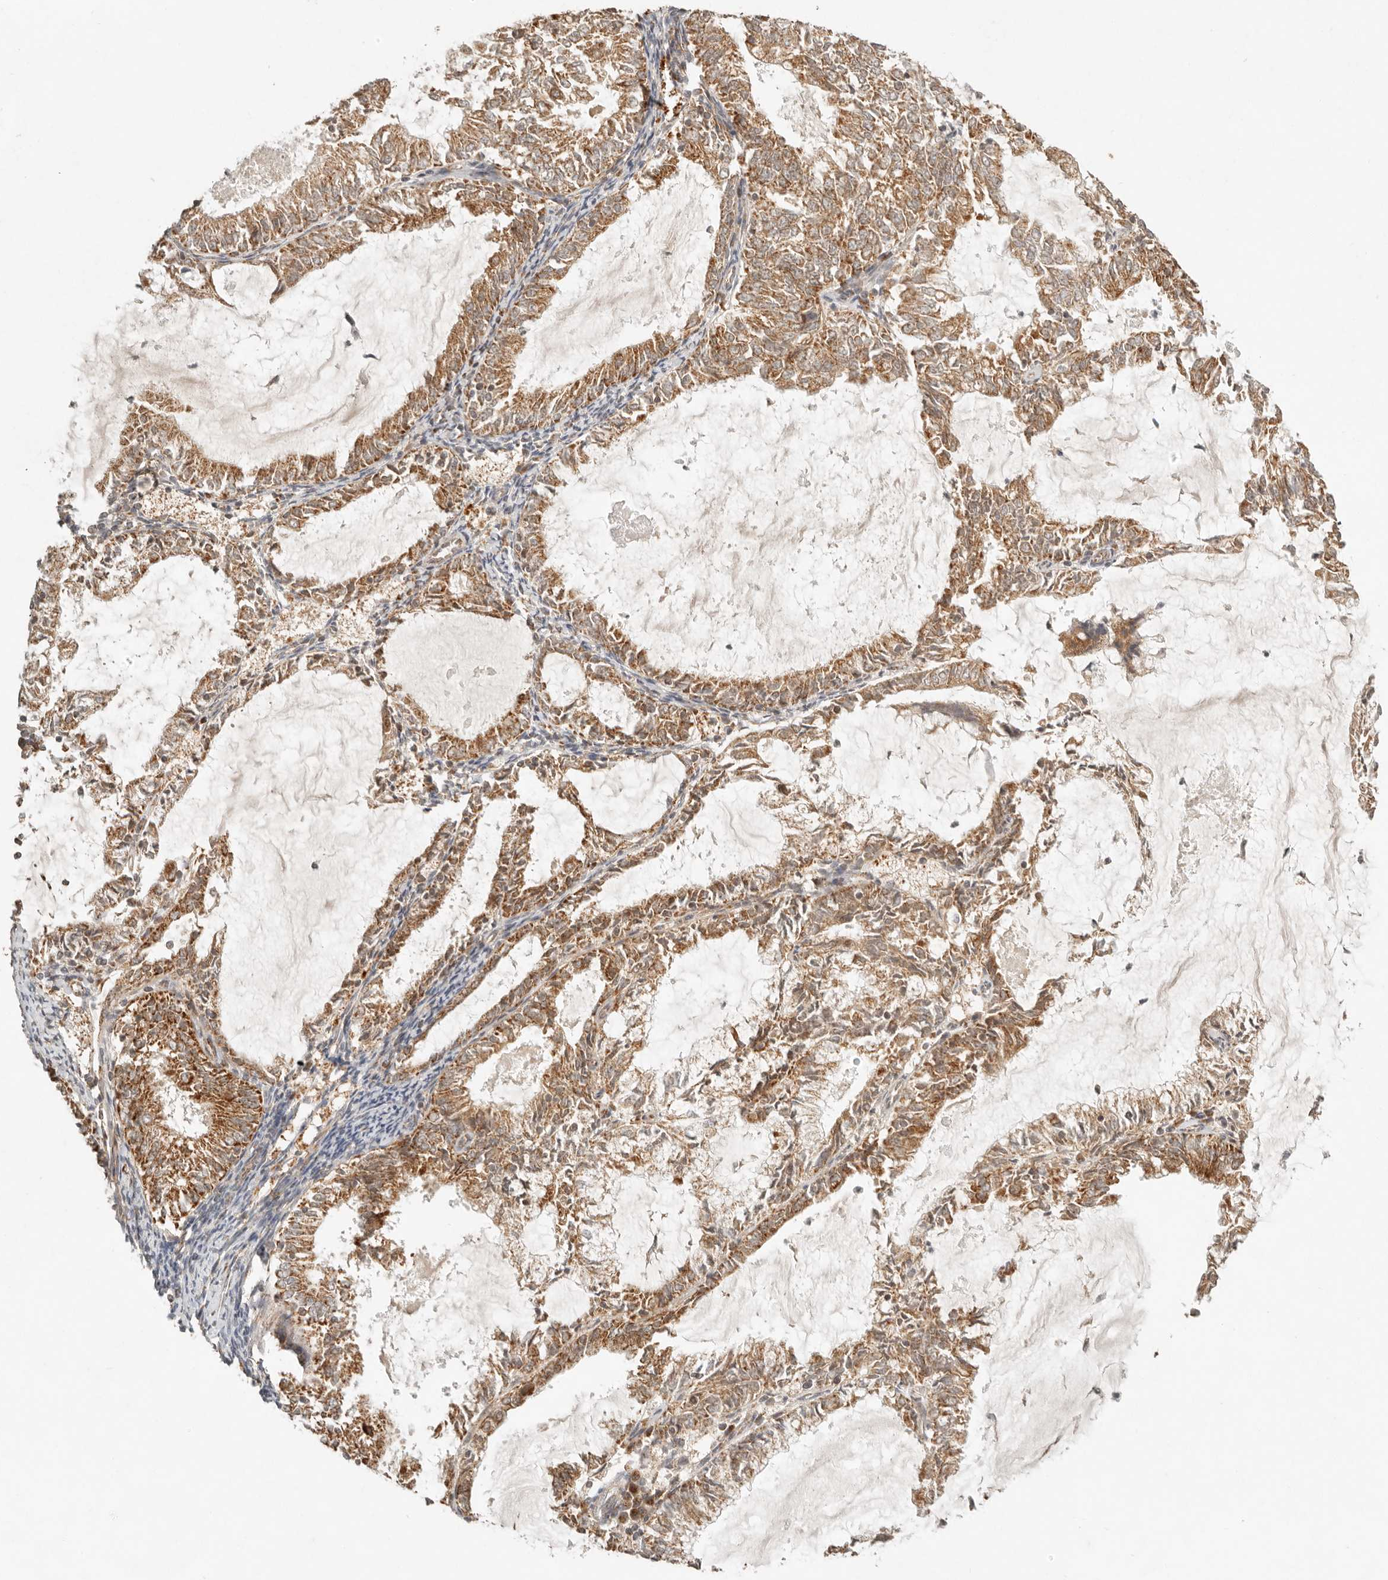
{"staining": {"intensity": "moderate", "quantity": ">75%", "location": "cytoplasmic/membranous"}, "tissue": "endometrial cancer", "cell_type": "Tumor cells", "image_type": "cancer", "snomed": [{"axis": "morphology", "description": "Adenocarcinoma, NOS"}, {"axis": "topography", "description": "Endometrium"}], "caption": "Human endometrial adenocarcinoma stained with a brown dye reveals moderate cytoplasmic/membranous positive expression in approximately >75% of tumor cells.", "gene": "MRPL55", "patient": {"sex": "female", "age": 57}}